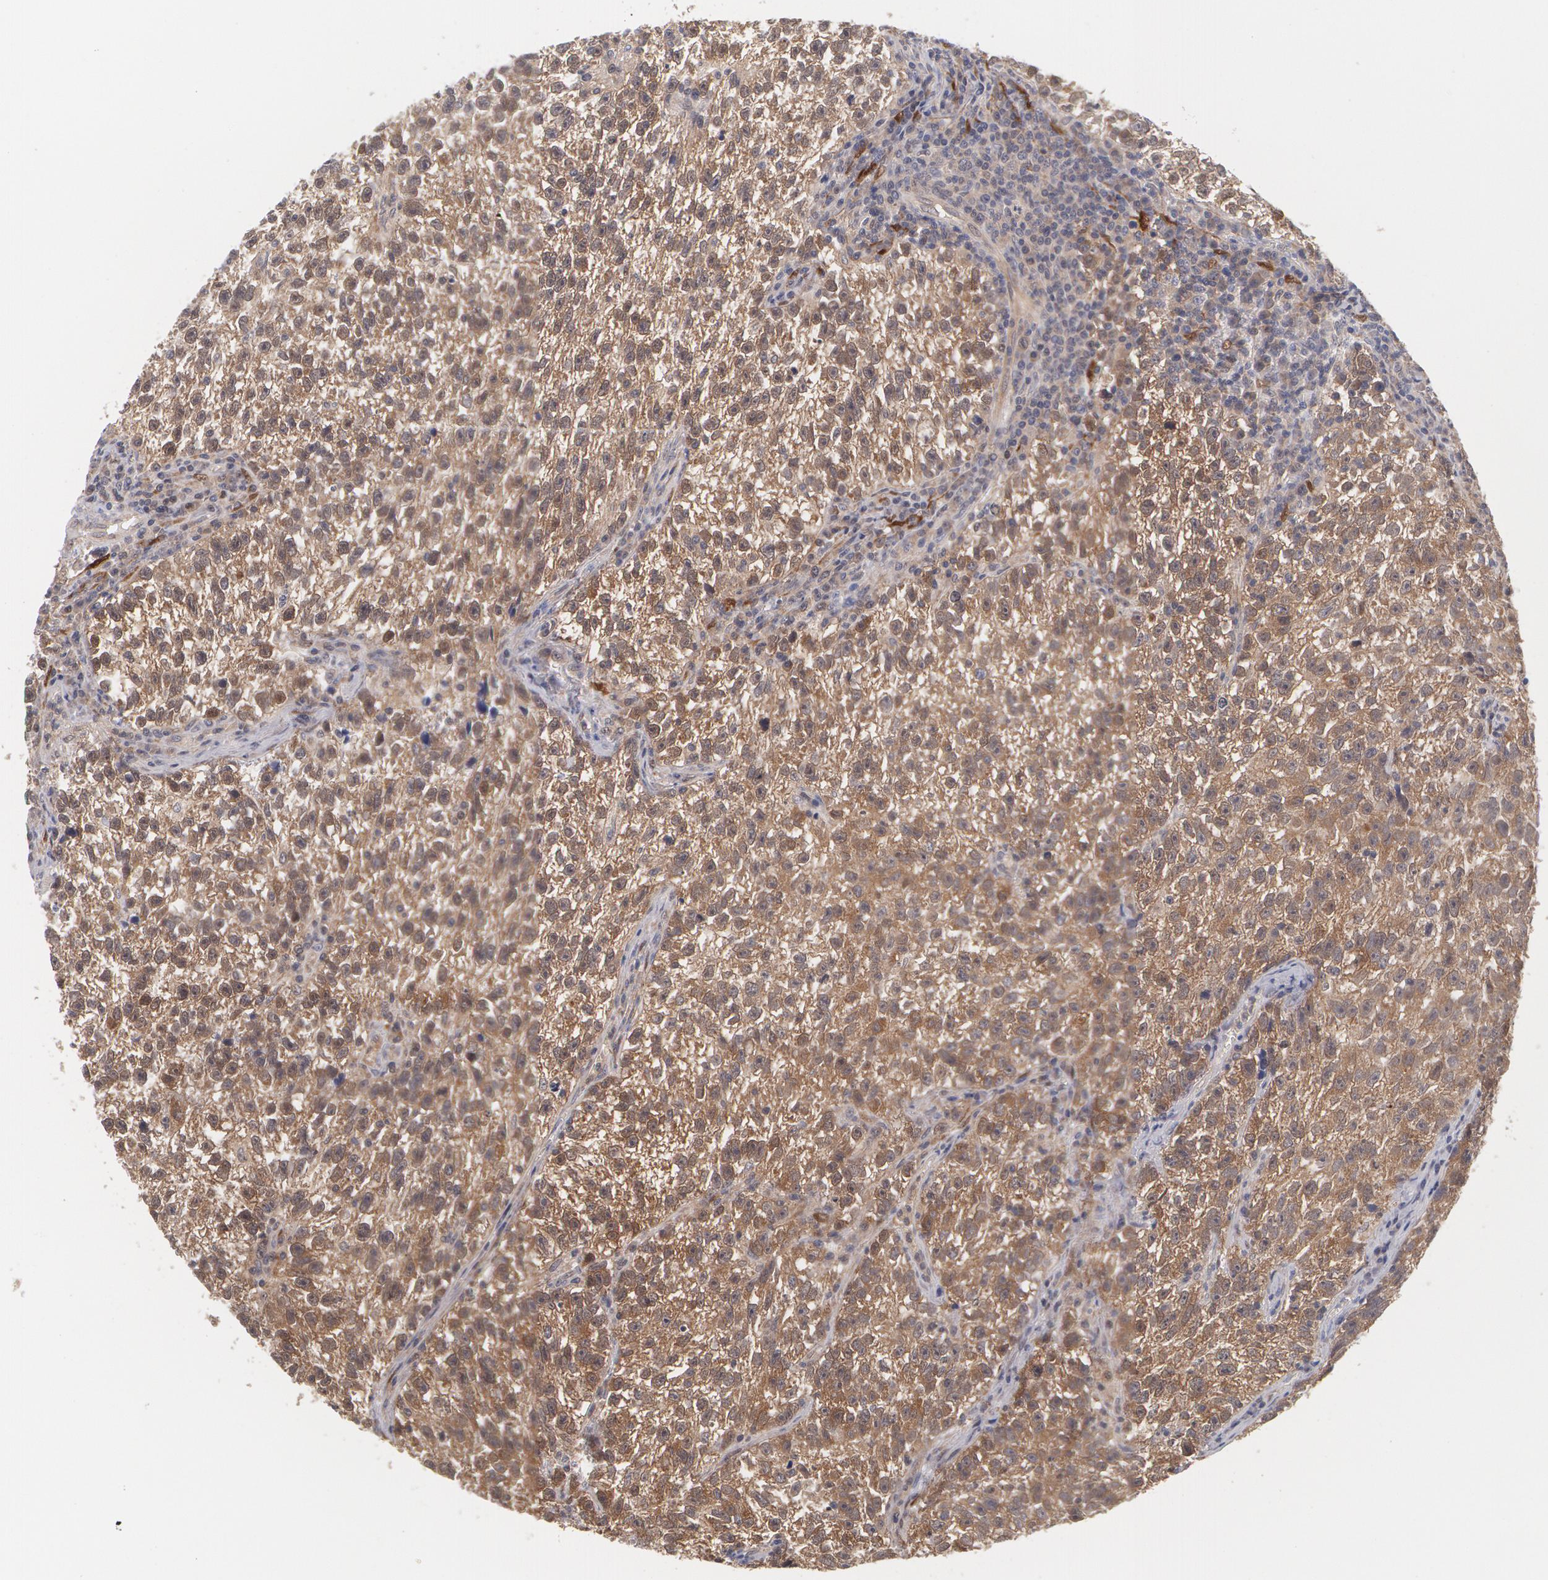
{"staining": {"intensity": "moderate", "quantity": ">75%", "location": "cytoplasmic/membranous"}, "tissue": "testis cancer", "cell_type": "Tumor cells", "image_type": "cancer", "snomed": [{"axis": "morphology", "description": "Seminoma, NOS"}, {"axis": "topography", "description": "Testis"}], "caption": "An immunohistochemistry histopathology image of neoplastic tissue is shown. Protein staining in brown shows moderate cytoplasmic/membranous positivity in seminoma (testis) within tumor cells. (brown staining indicates protein expression, while blue staining denotes nuclei).", "gene": "TXNRD1", "patient": {"sex": "male", "age": 38}}